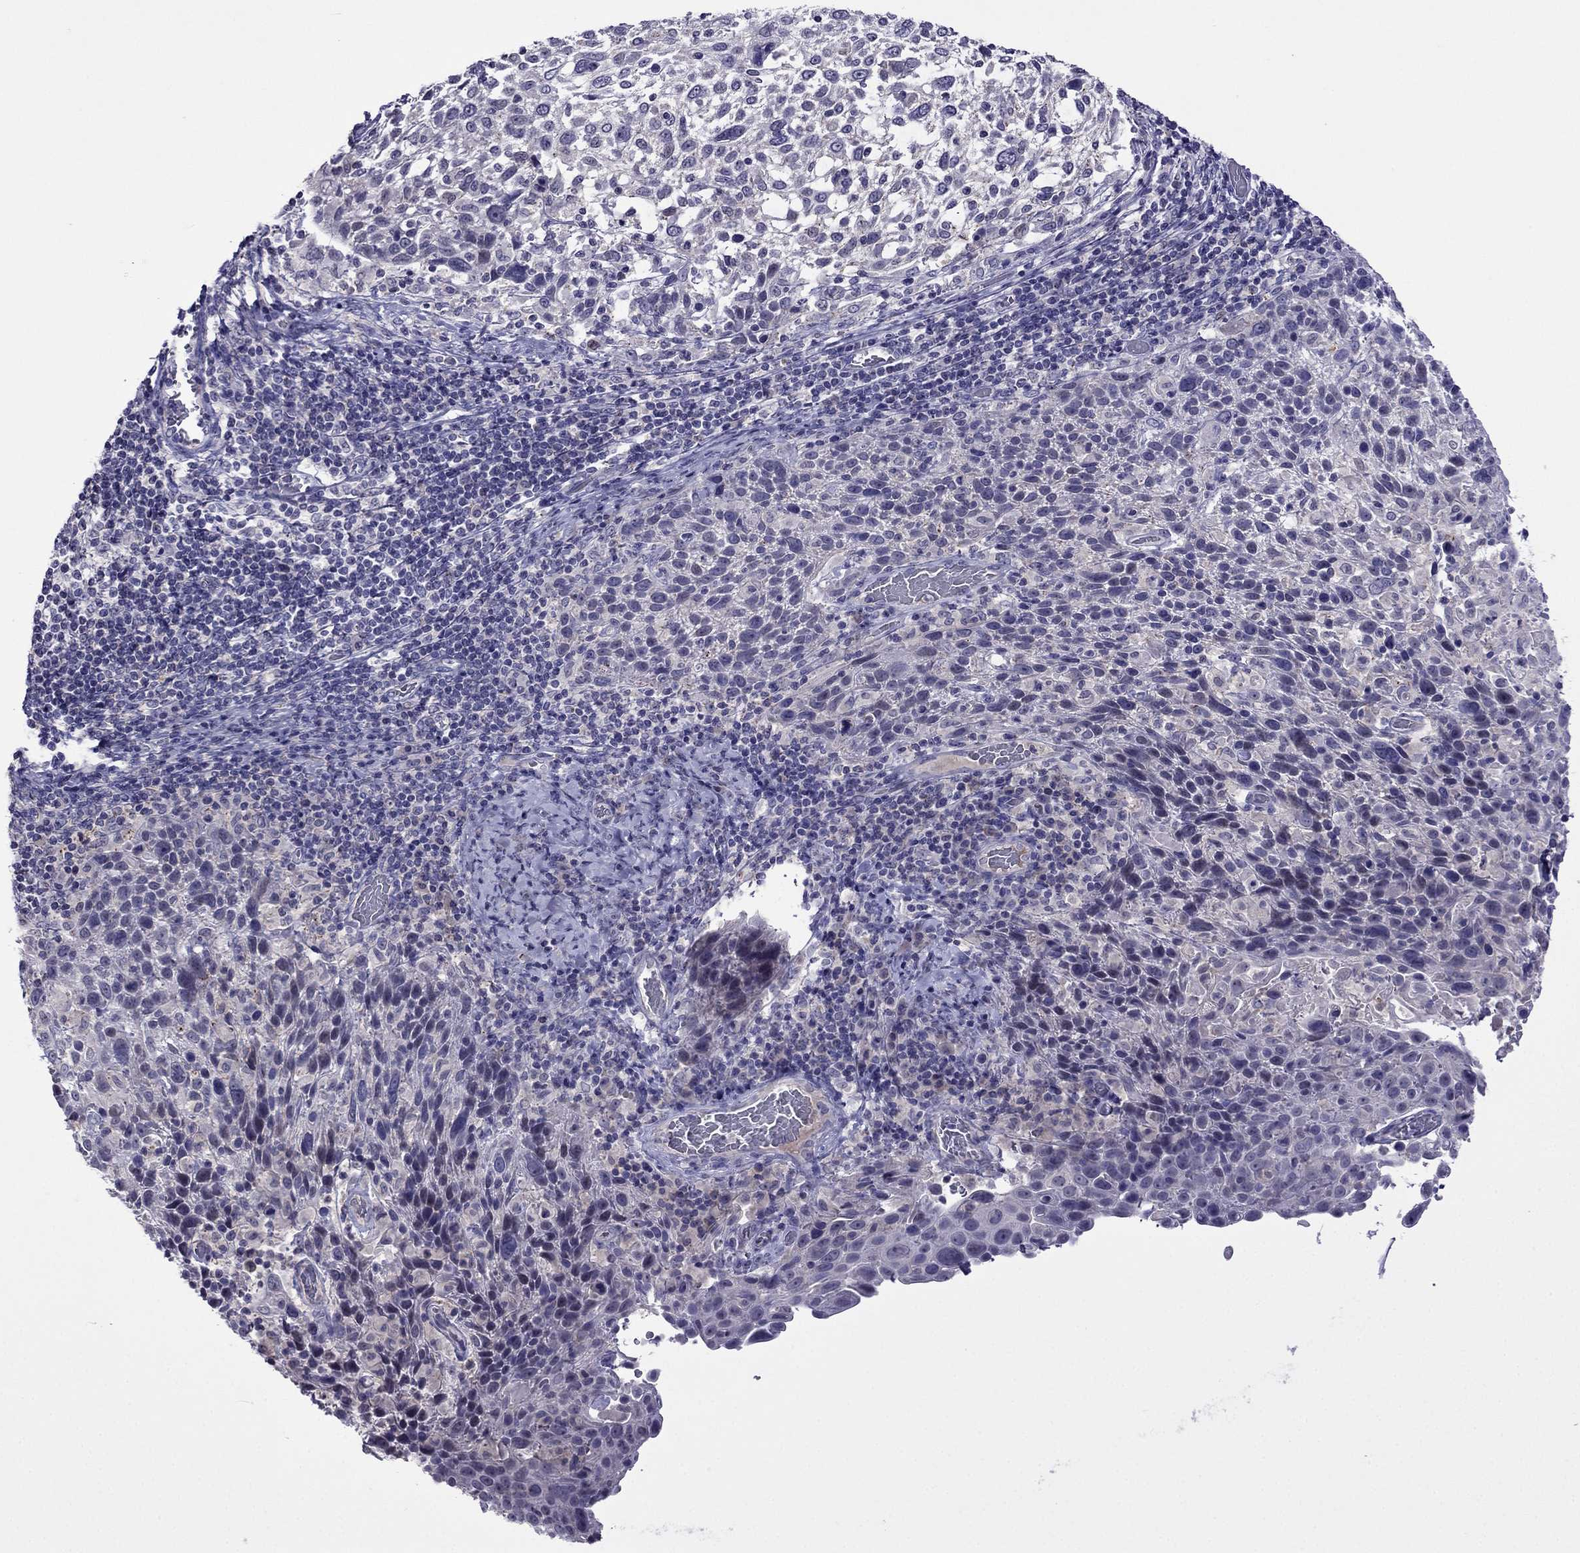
{"staining": {"intensity": "negative", "quantity": "none", "location": "none"}, "tissue": "cervical cancer", "cell_type": "Tumor cells", "image_type": "cancer", "snomed": [{"axis": "morphology", "description": "Squamous cell carcinoma, NOS"}, {"axis": "topography", "description": "Cervix"}], "caption": "A high-resolution histopathology image shows immunohistochemistry (IHC) staining of cervical cancer (squamous cell carcinoma), which exhibits no significant expression in tumor cells. Nuclei are stained in blue.", "gene": "SPTBN4", "patient": {"sex": "female", "age": 61}}